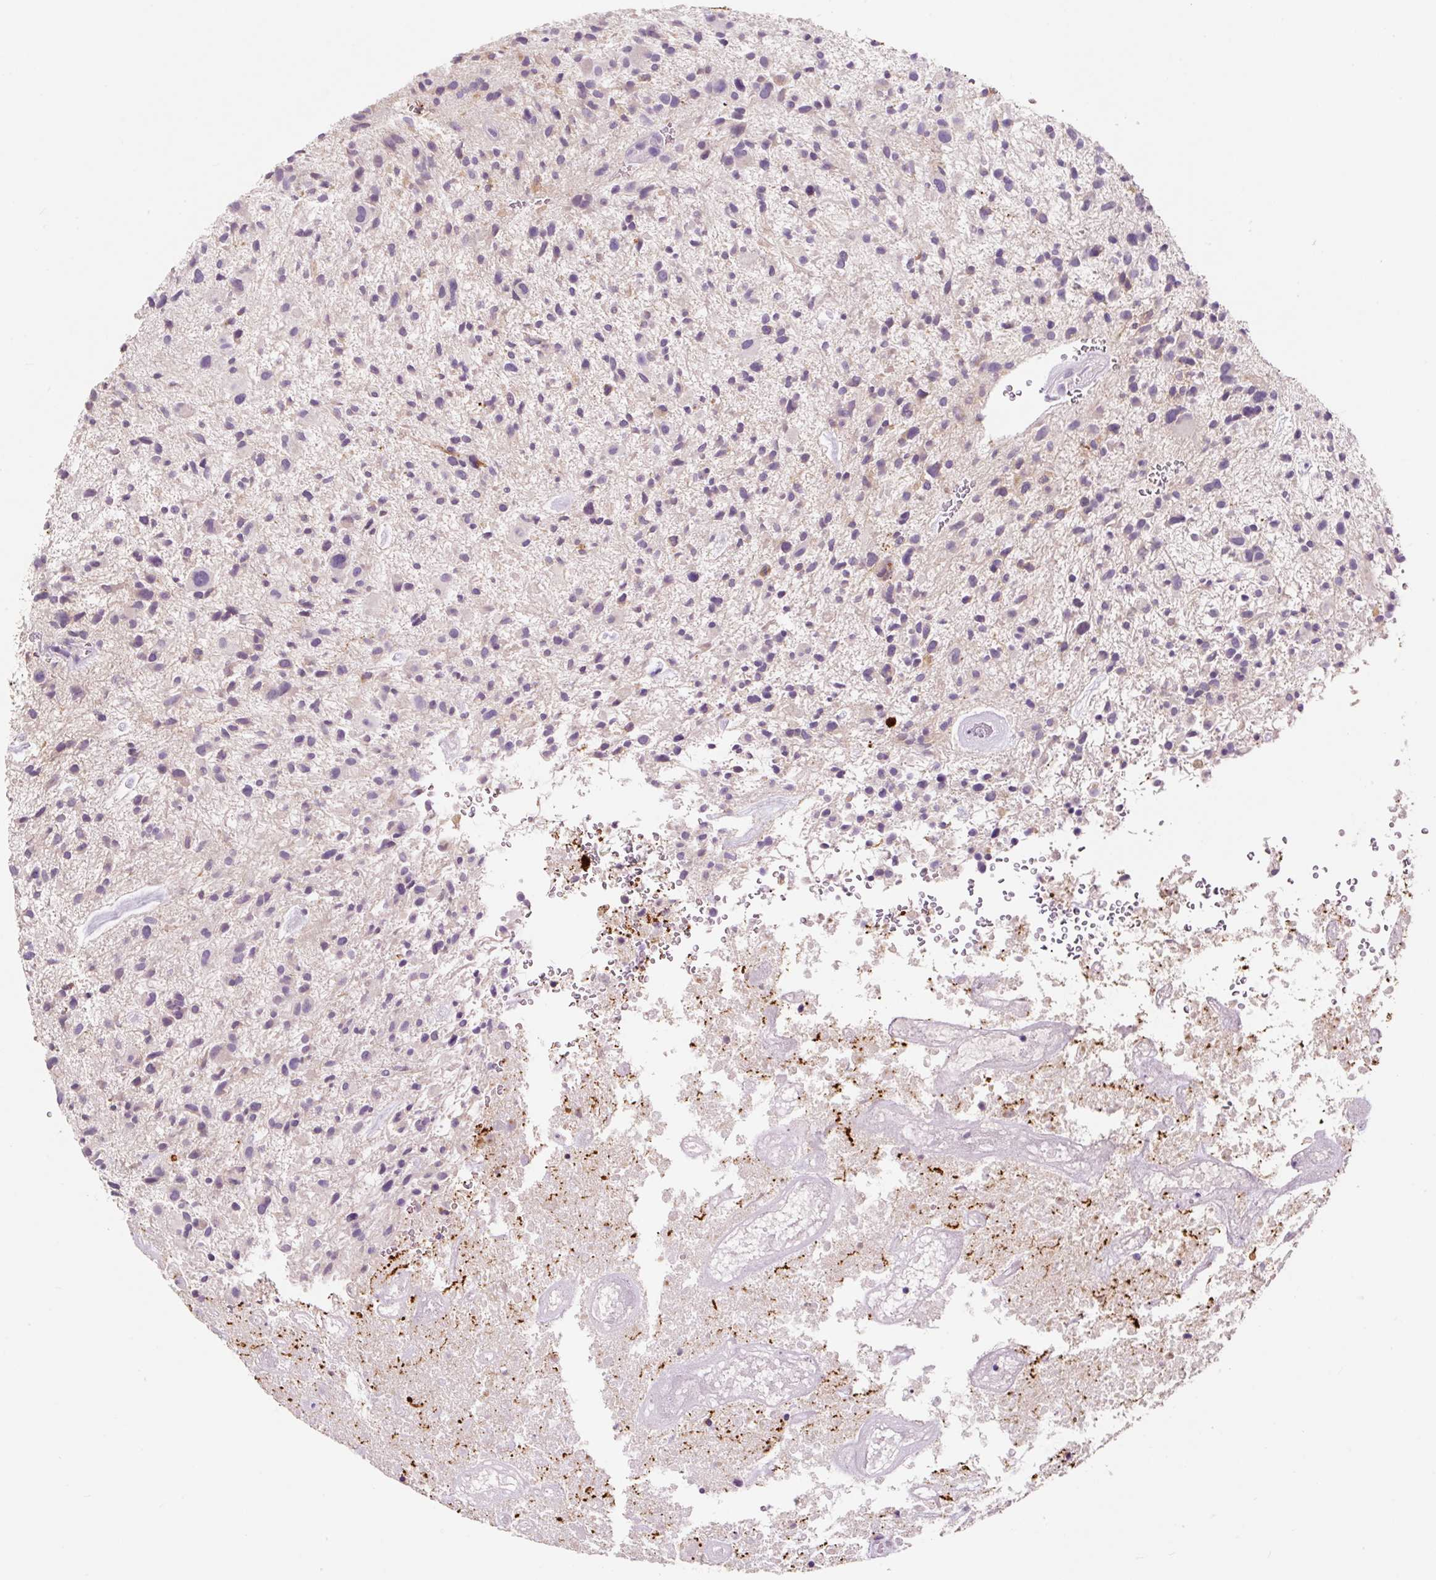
{"staining": {"intensity": "negative", "quantity": "none", "location": "none"}, "tissue": "glioma", "cell_type": "Tumor cells", "image_type": "cancer", "snomed": [{"axis": "morphology", "description": "Glioma, malignant, High grade"}, {"axis": "topography", "description": "Brain"}], "caption": "Malignant glioma (high-grade) stained for a protein using IHC reveals no positivity tumor cells.", "gene": "SYP", "patient": {"sex": "male", "age": 47}}